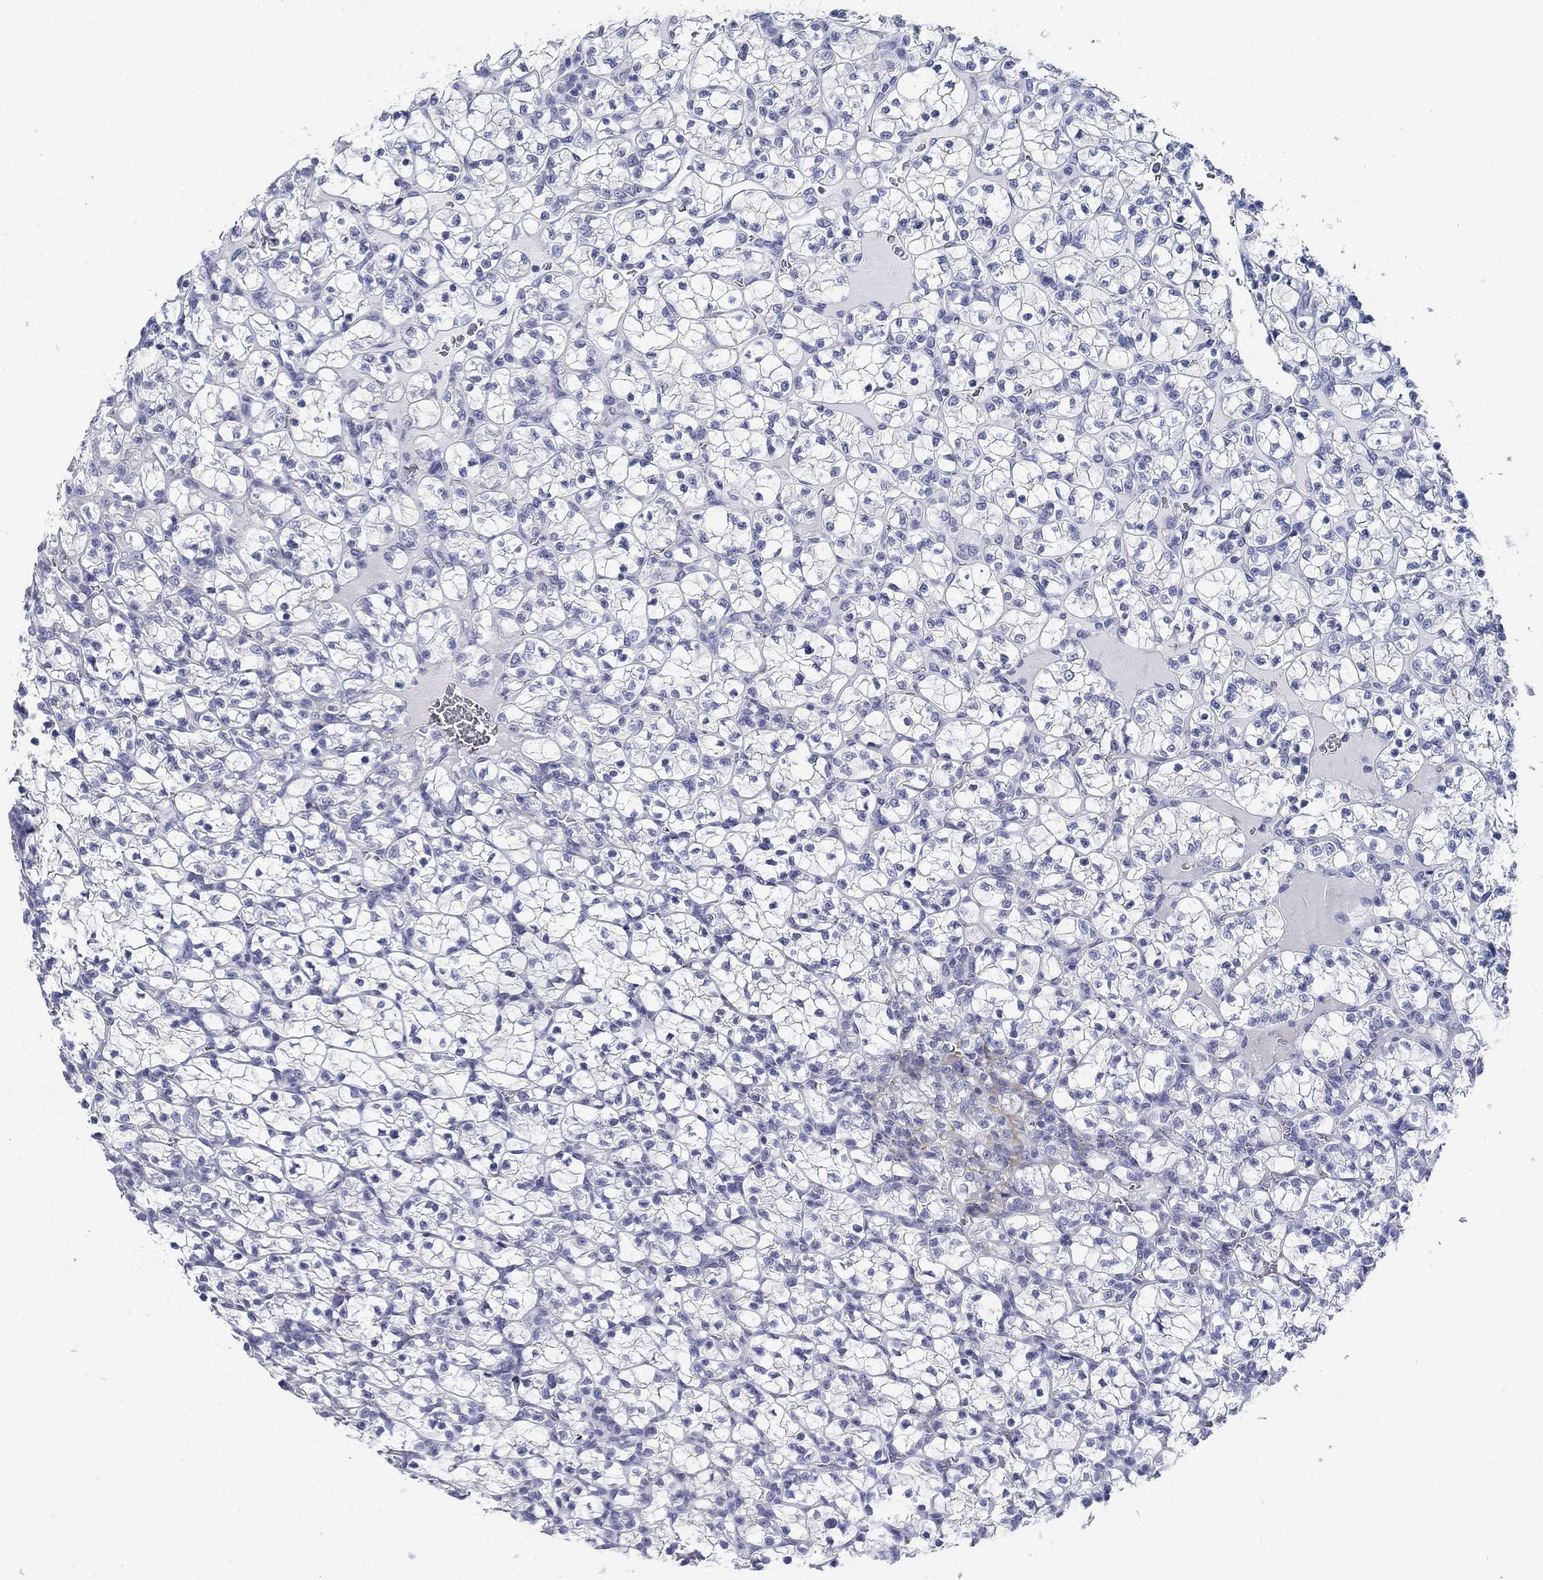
{"staining": {"intensity": "negative", "quantity": "none", "location": "none"}, "tissue": "renal cancer", "cell_type": "Tumor cells", "image_type": "cancer", "snomed": [{"axis": "morphology", "description": "Adenocarcinoma, NOS"}, {"axis": "topography", "description": "Kidney"}], "caption": "A histopathology image of renal cancer (adenocarcinoma) stained for a protein shows no brown staining in tumor cells.", "gene": "GPC1", "patient": {"sex": "female", "age": 89}}